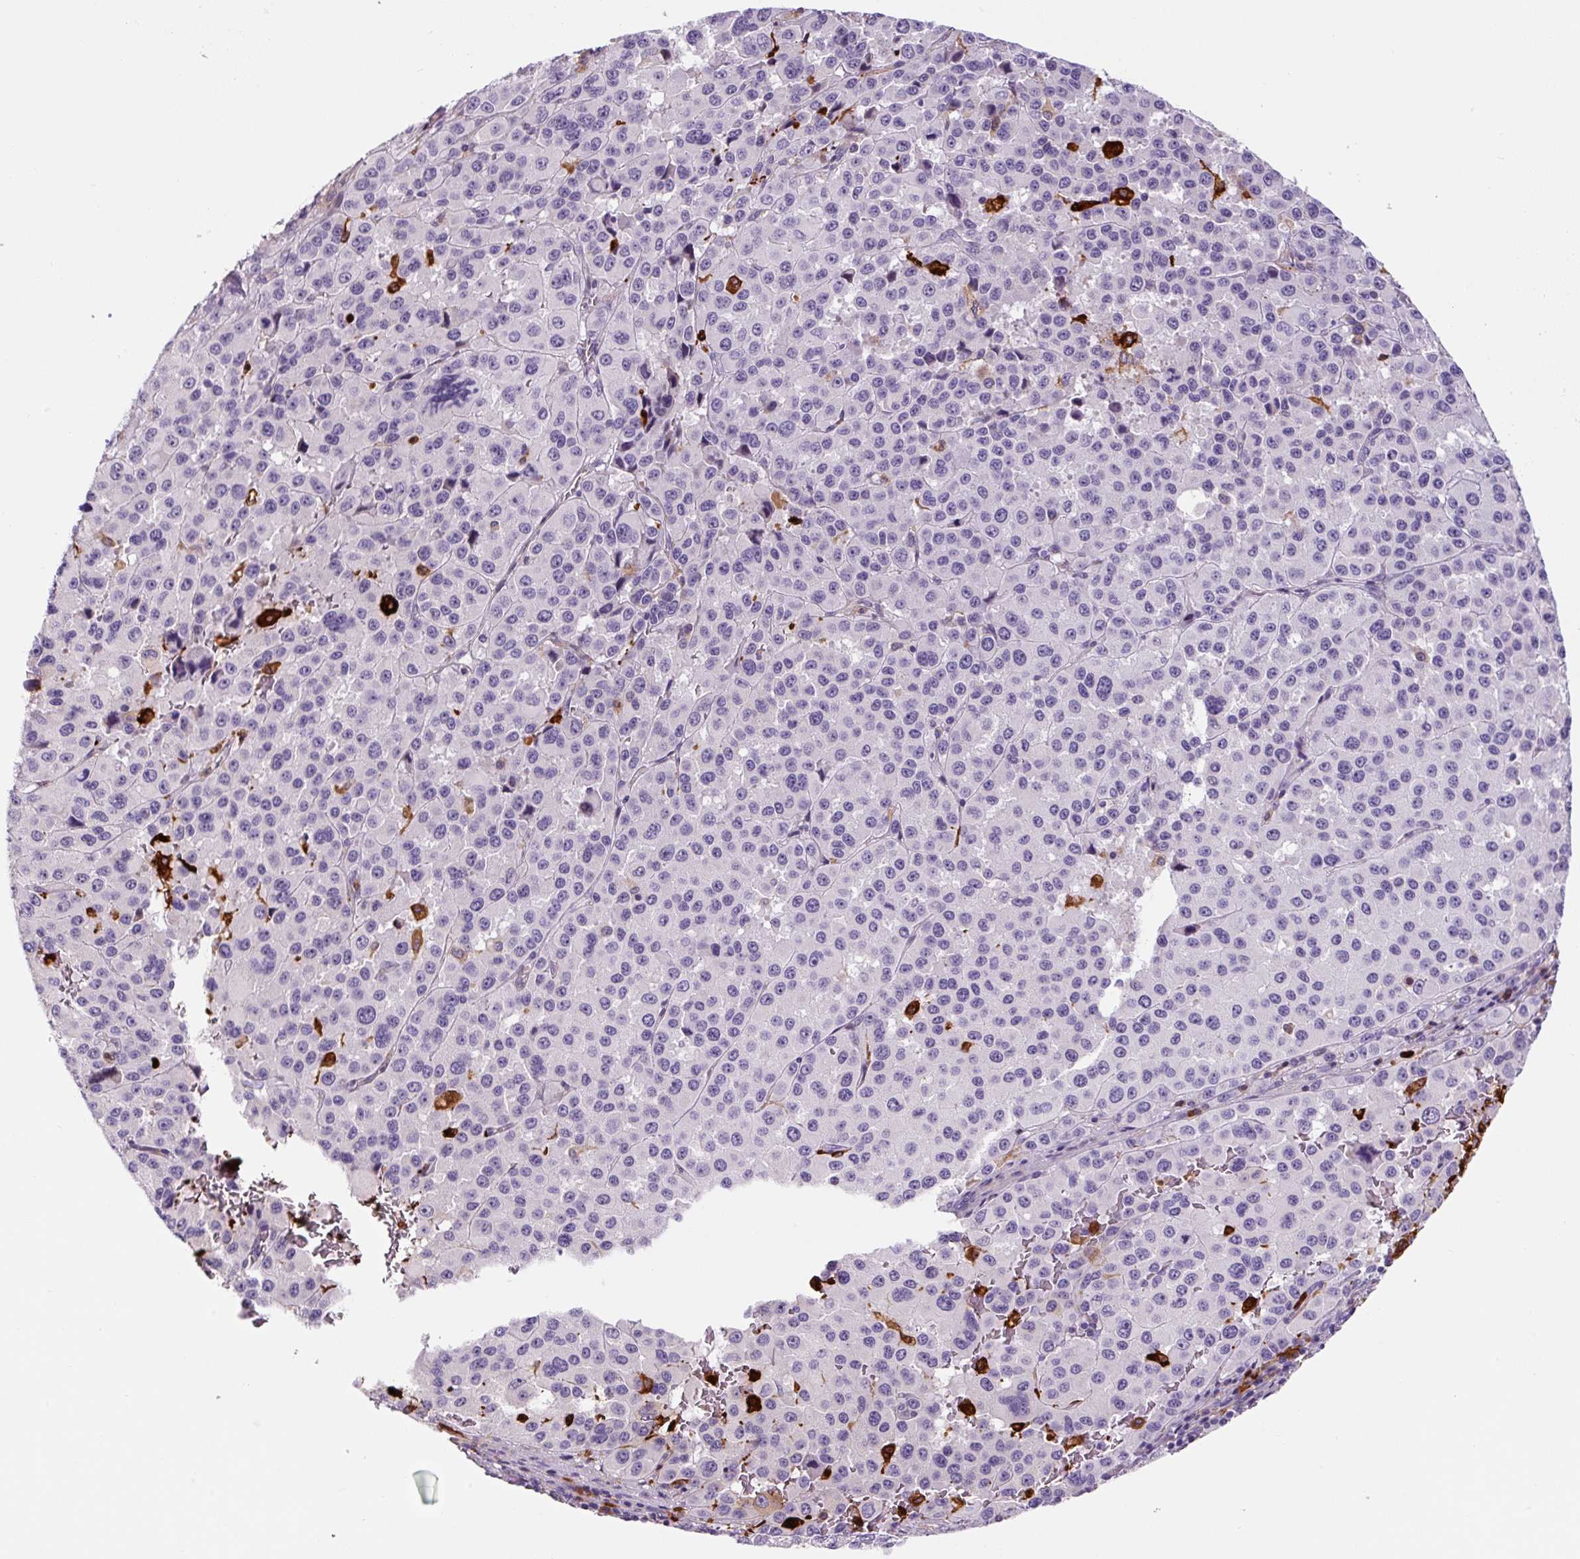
{"staining": {"intensity": "negative", "quantity": "none", "location": "none"}, "tissue": "melanoma", "cell_type": "Tumor cells", "image_type": "cancer", "snomed": [{"axis": "morphology", "description": "Malignant melanoma, Metastatic site"}, {"axis": "topography", "description": "Lymph node"}], "caption": "Malignant melanoma (metastatic site) stained for a protein using immunohistochemistry exhibits no staining tumor cells.", "gene": "FUT10", "patient": {"sex": "female", "age": 65}}